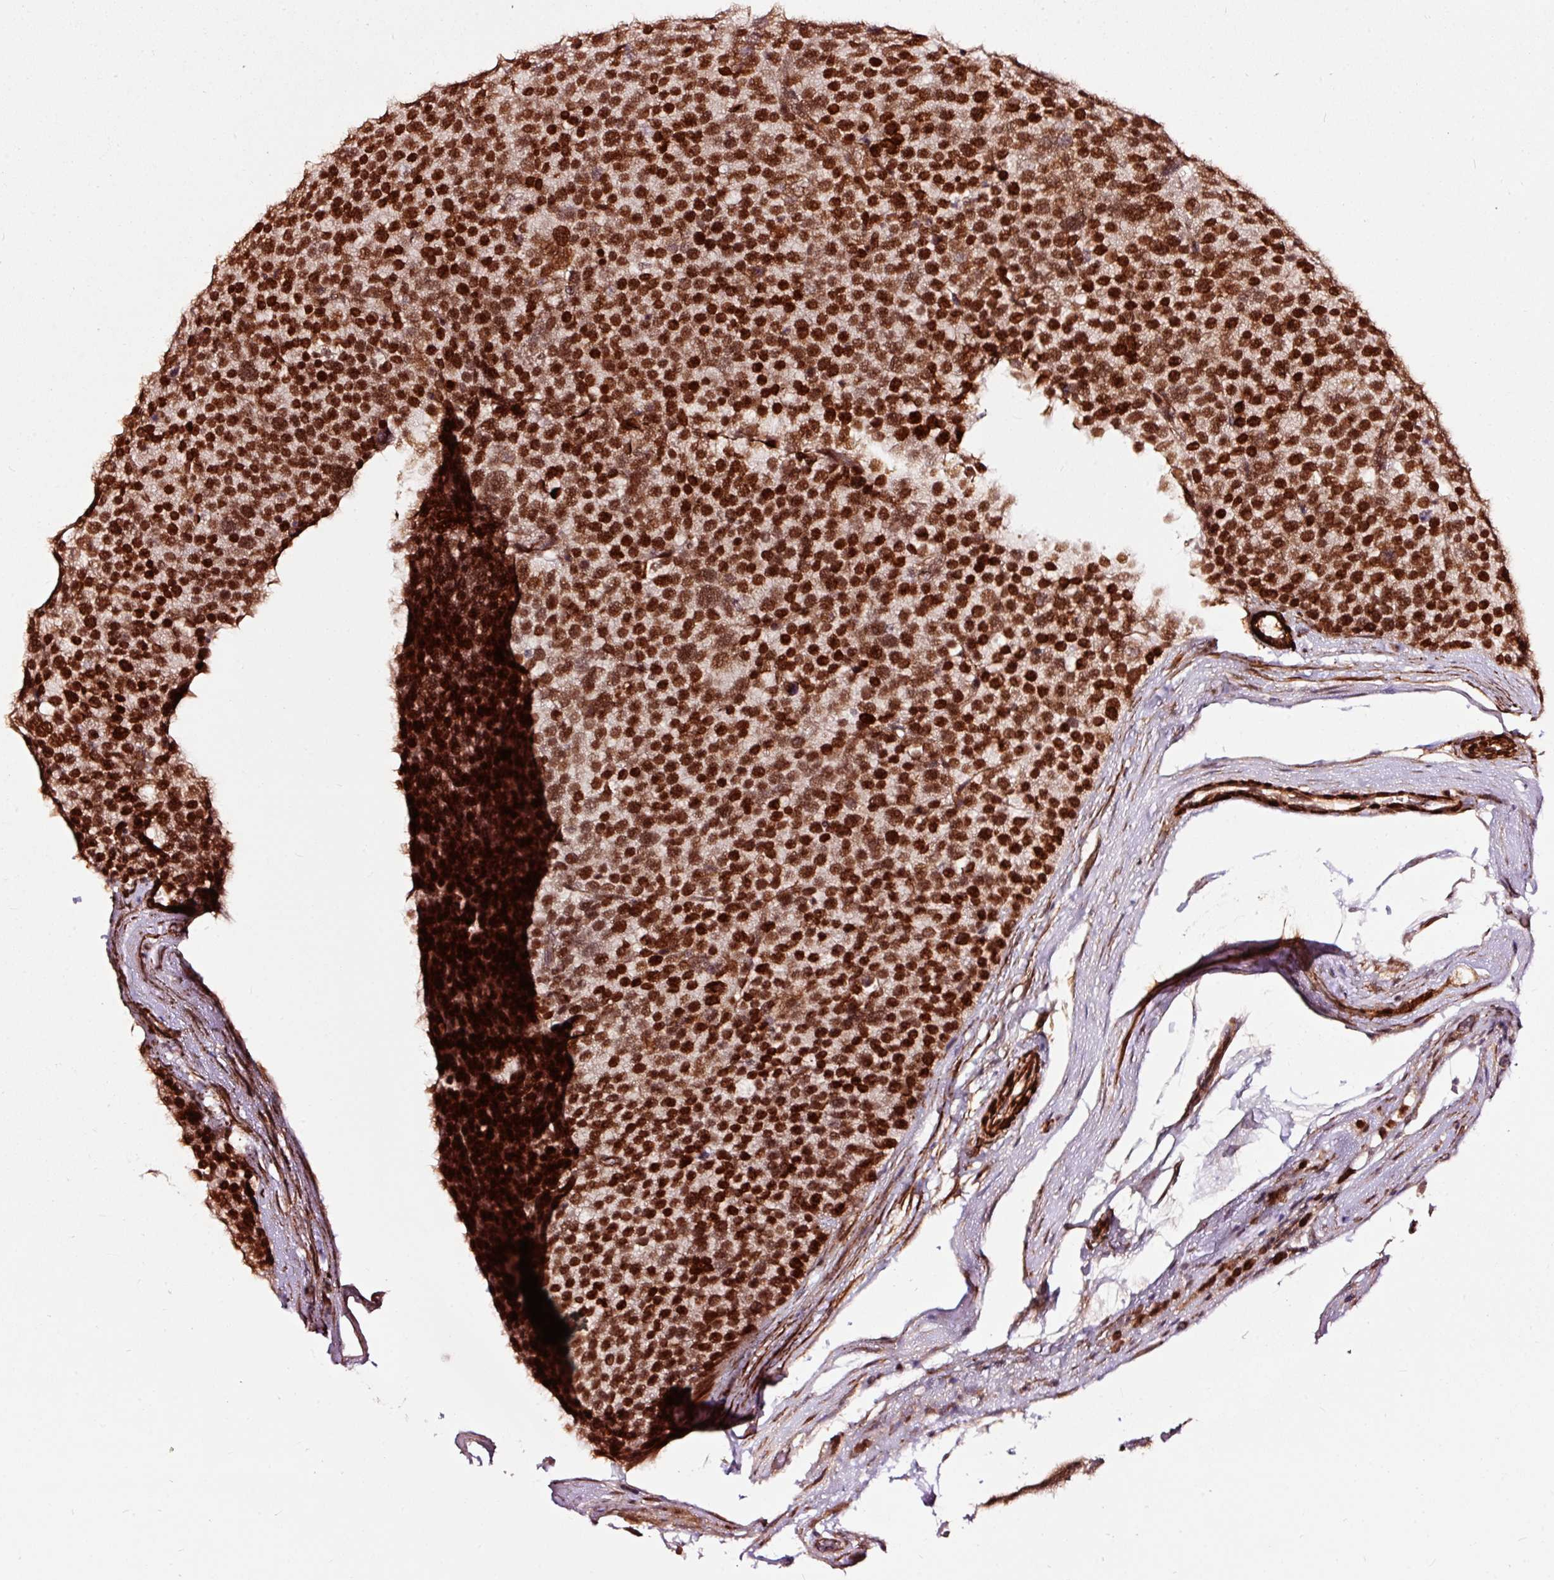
{"staining": {"intensity": "strong", "quantity": ">75%", "location": "nuclear"}, "tissue": "testis cancer", "cell_type": "Tumor cells", "image_type": "cancer", "snomed": [{"axis": "morphology", "description": "Seminoma, NOS"}, {"axis": "topography", "description": "Testis"}], "caption": "Tumor cells demonstrate strong nuclear staining in about >75% of cells in testis seminoma. The staining is performed using DAB (3,3'-diaminobenzidine) brown chromogen to label protein expression. The nuclei are counter-stained blue using hematoxylin.", "gene": "TPM1", "patient": {"sex": "male", "age": 71}}